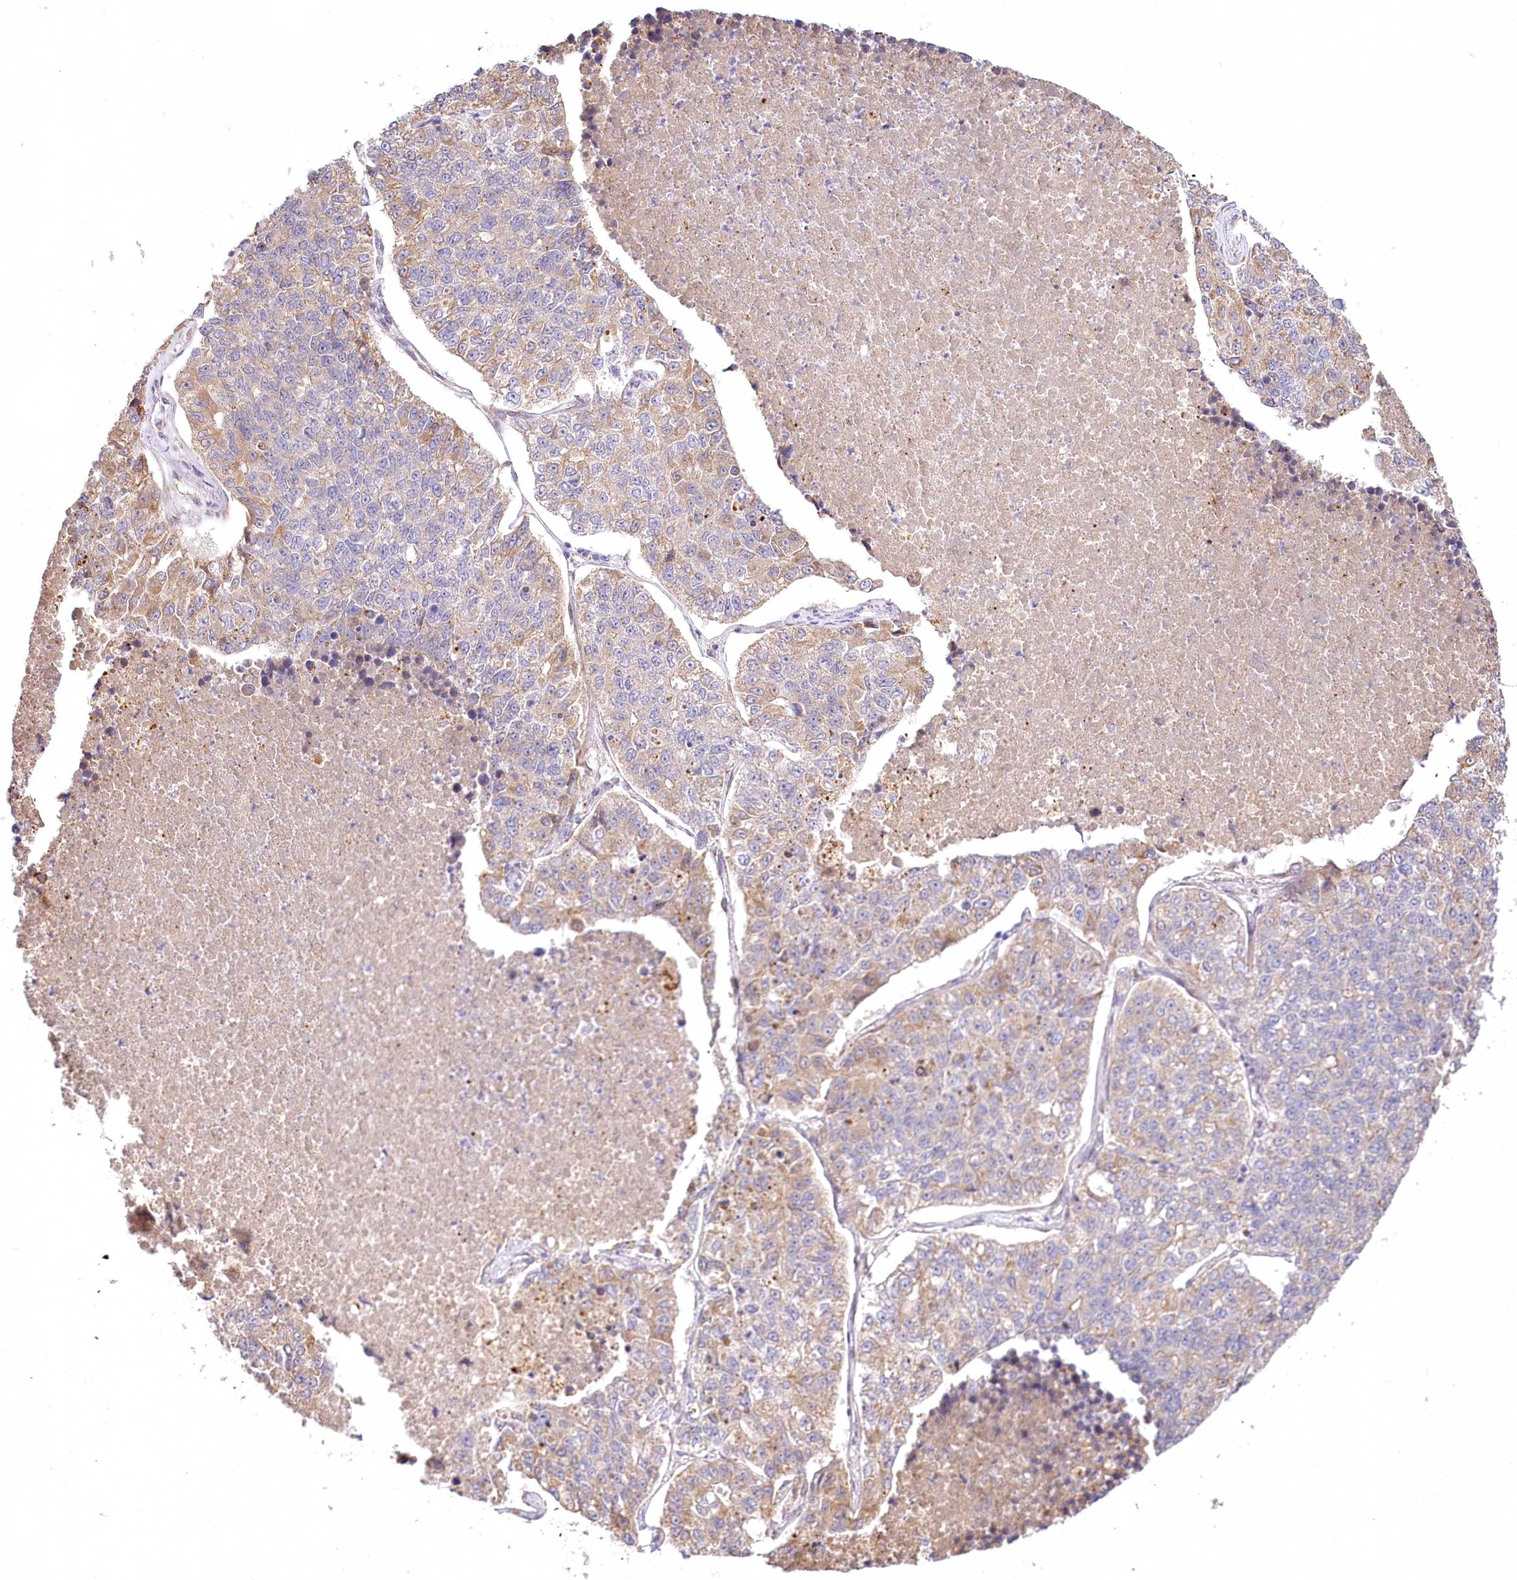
{"staining": {"intensity": "moderate", "quantity": "<25%", "location": "cytoplasmic/membranous"}, "tissue": "lung cancer", "cell_type": "Tumor cells", "image_type": "cancer", "snomed": [{"axis": "morphology", "description": "Adenocarcinoma, NOS"}, {"axis": "topography", "description": "Lung"}], "caption": "Lung adenocarcinoma stained with IHC reveals moderate cytoplasmic/membranous positivity in about <25% of tumor cells.", "gene": "PYROXD1", "patient": {"sex": "male", "age": 49}}